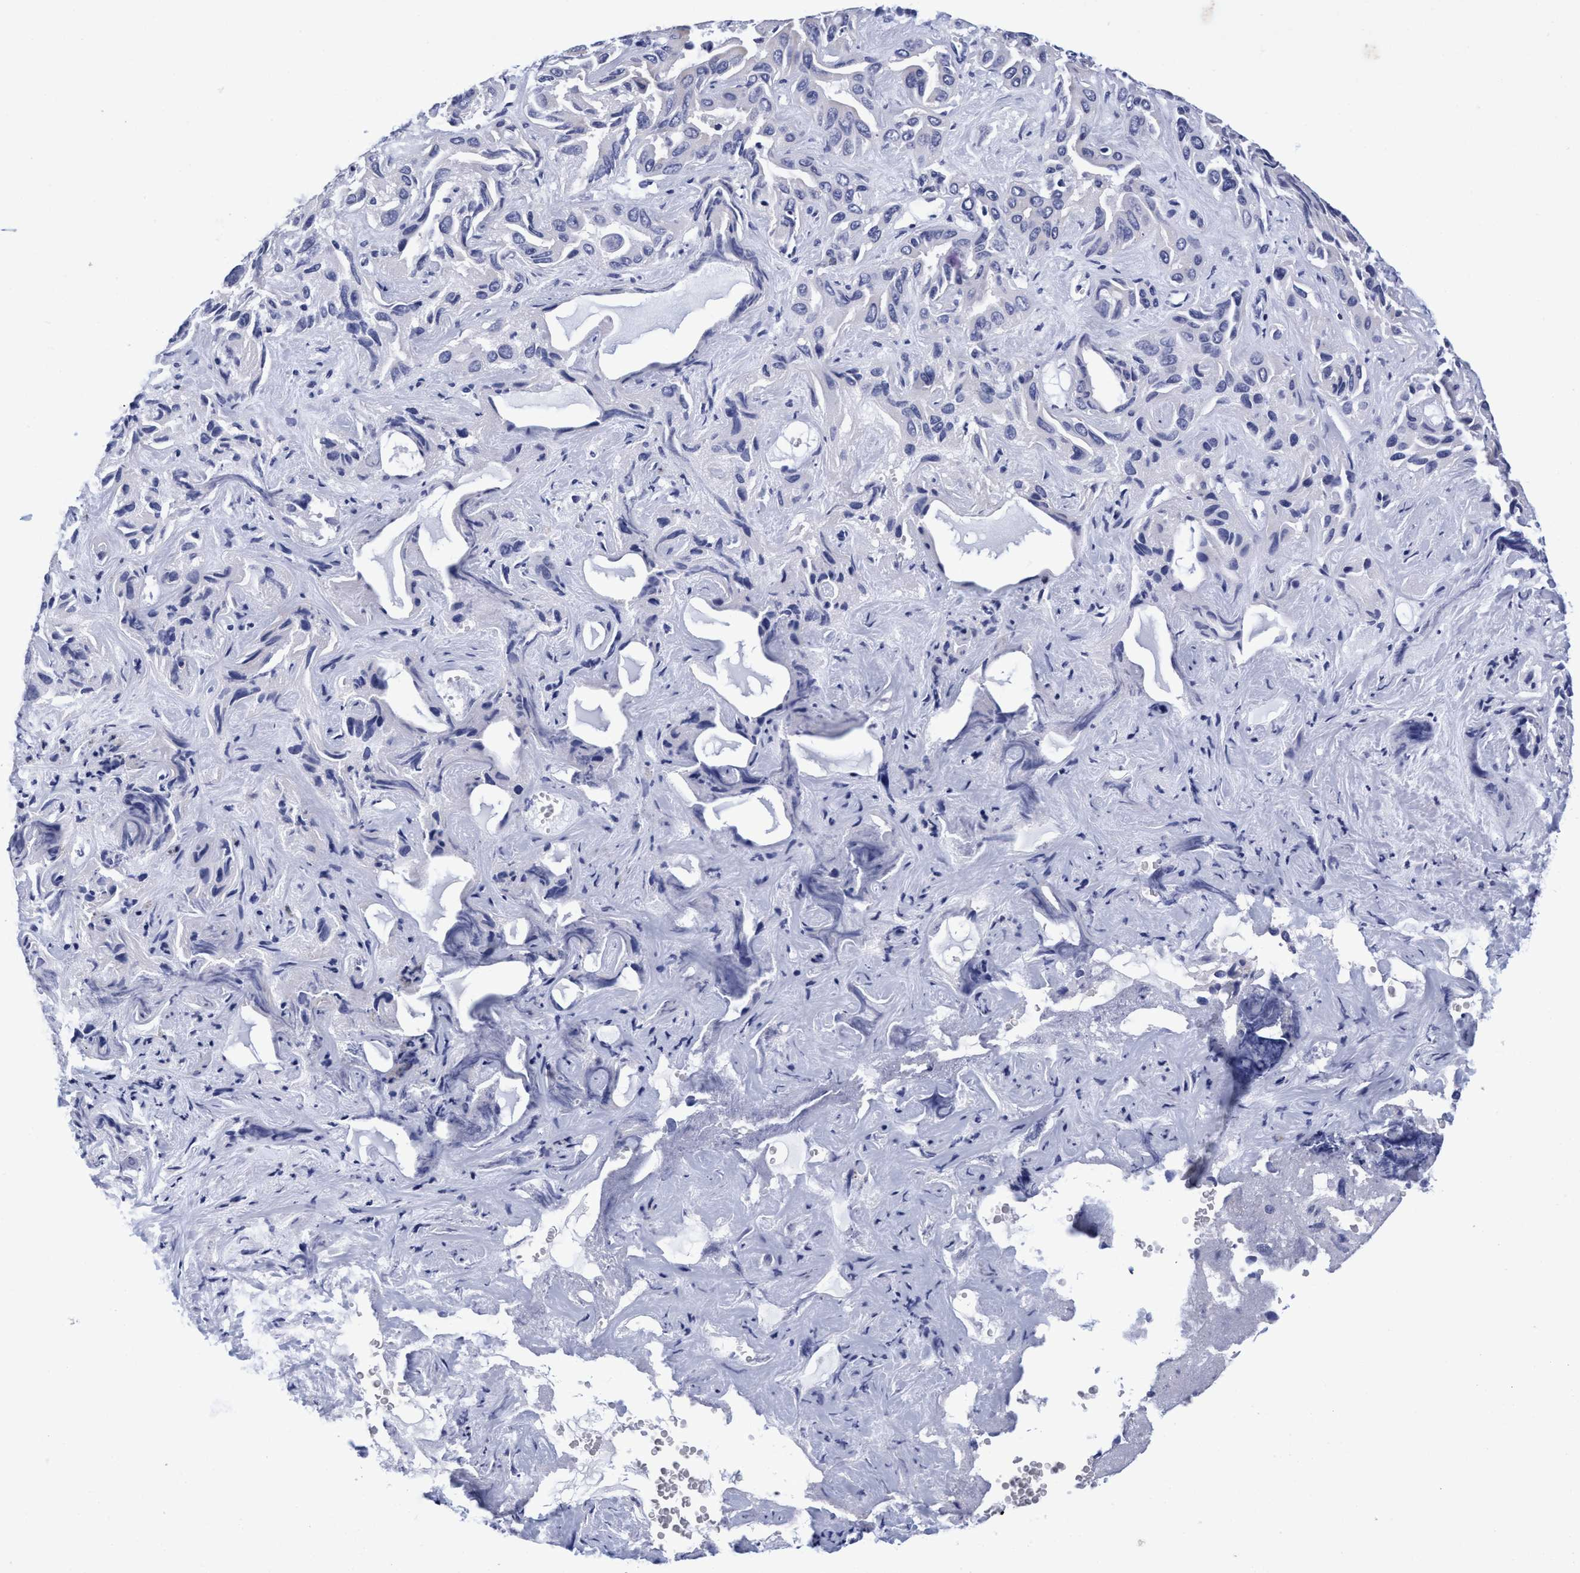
{"staining": {"intensity": "negative", "quantity": "none", "location": "none"}, "tissue": "liver cancer", "cell_type": "Tumor cells", "image_type": "cancer", "snomed": [{"axis": "morphology", "description": "Cholangiocarcinoma"}, {"axis": "topography", "description": "Liver"}], "caption": "A micrograph of human cholangiocarcinoma (liver) is negative for staining in tumor cells.", "gene": "PLPPR1", "patient": {"sex": "female", "age": 52}}